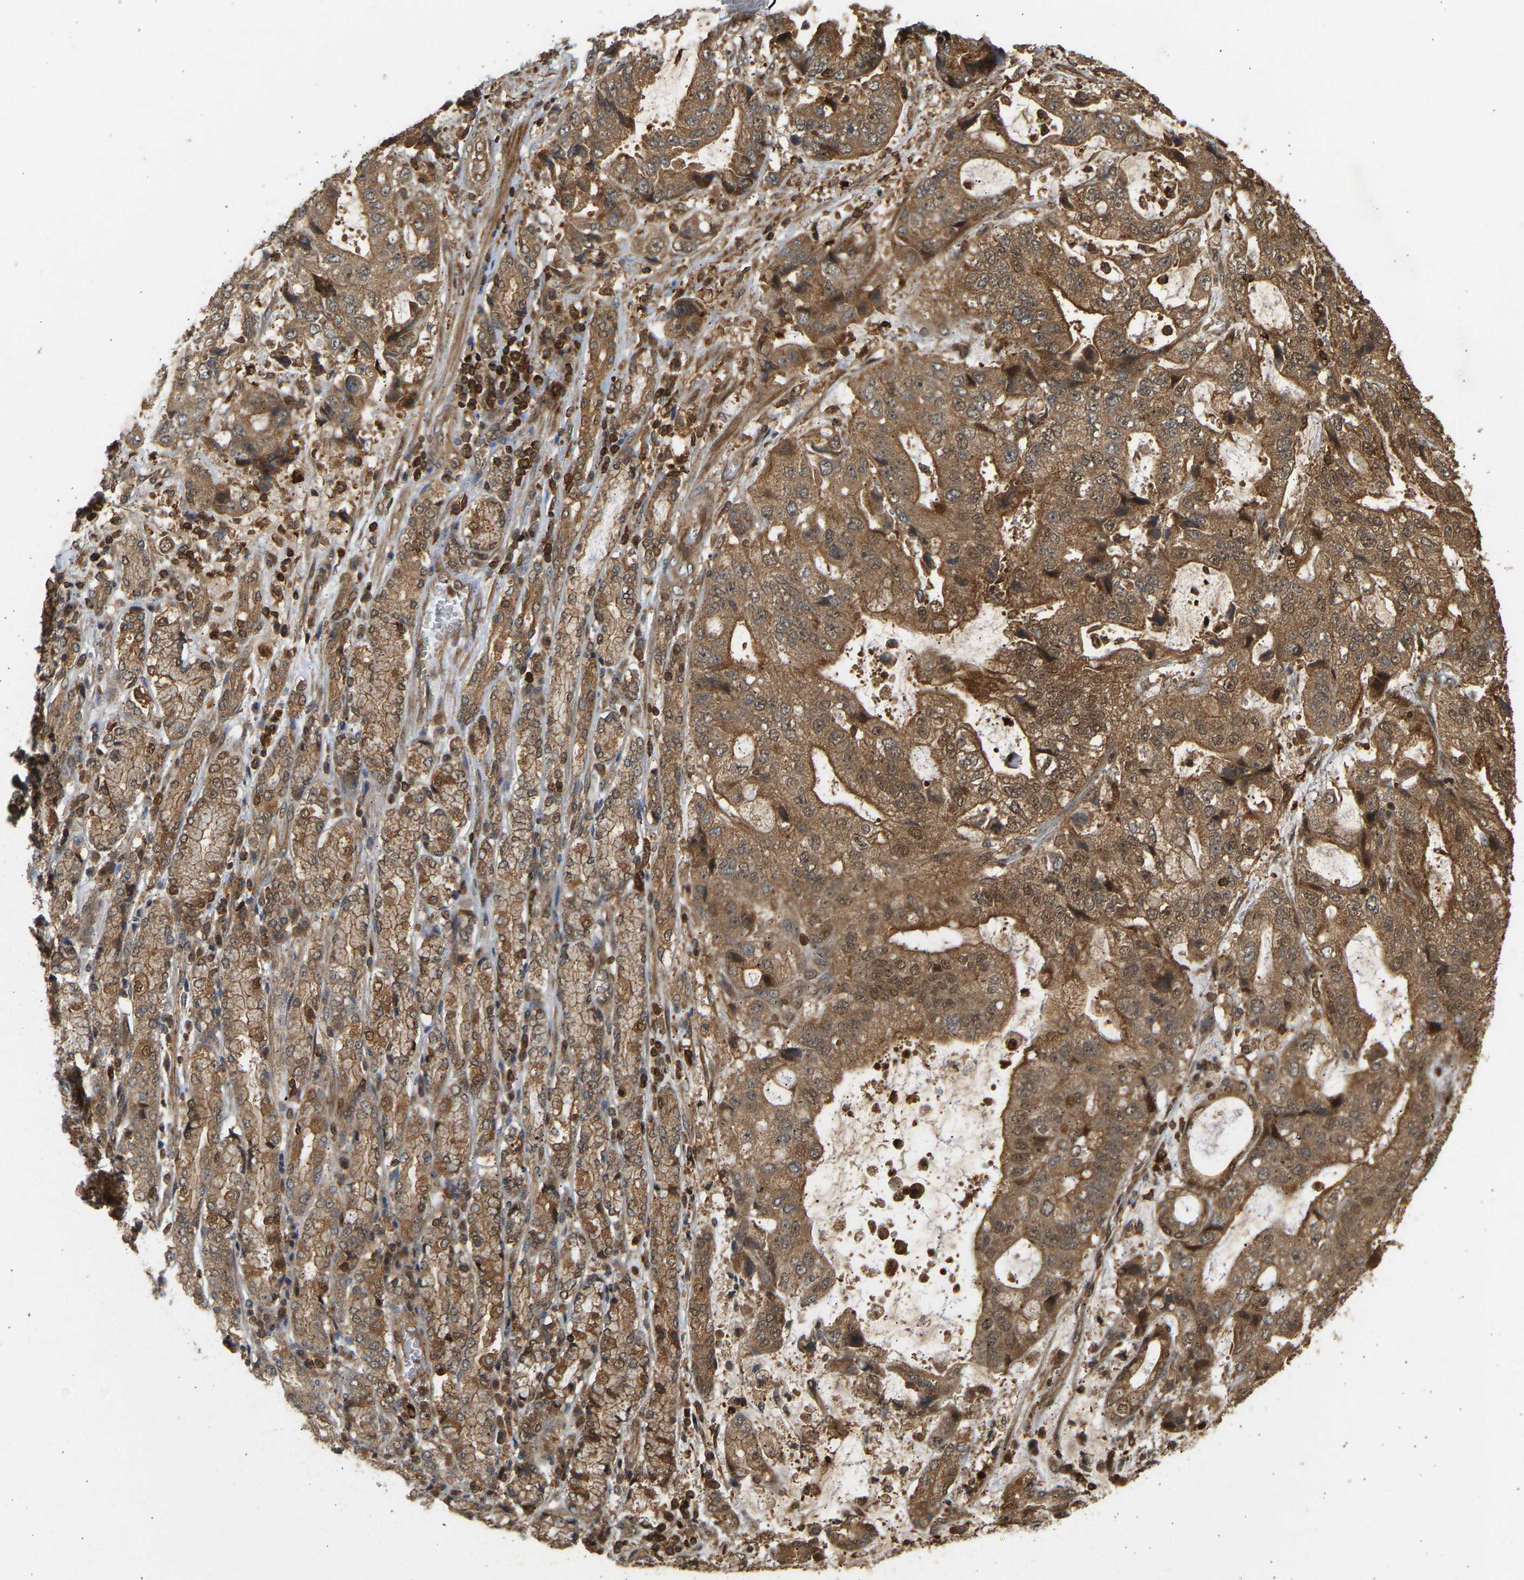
{"staining": {"intensity": "moderate", "quantity": ">75%", "location": "cytoplasmic/membranous"}, "tissue": "stomach cancer", "cell_type": "Tumor cells", "image_type": "cancer", "snomed": [{"axis": "morphology", "description": "Normal tissue, NOS"}, {"axis": "morphology", "description": "Adenocarcinoma, NOS"}, {"axis": "topography", "description": "Stomach"}], "caption": "Immunohistochemistry photomicrograph of human adenocarcinoma (stomach) stained for a protein (brown), which displays medium levels of moderate cytoplasmic/membranous staining in approximately >75% of tumor cells.", "gene": "GOPC", "patient": {"sex": "male", "age": 62}}